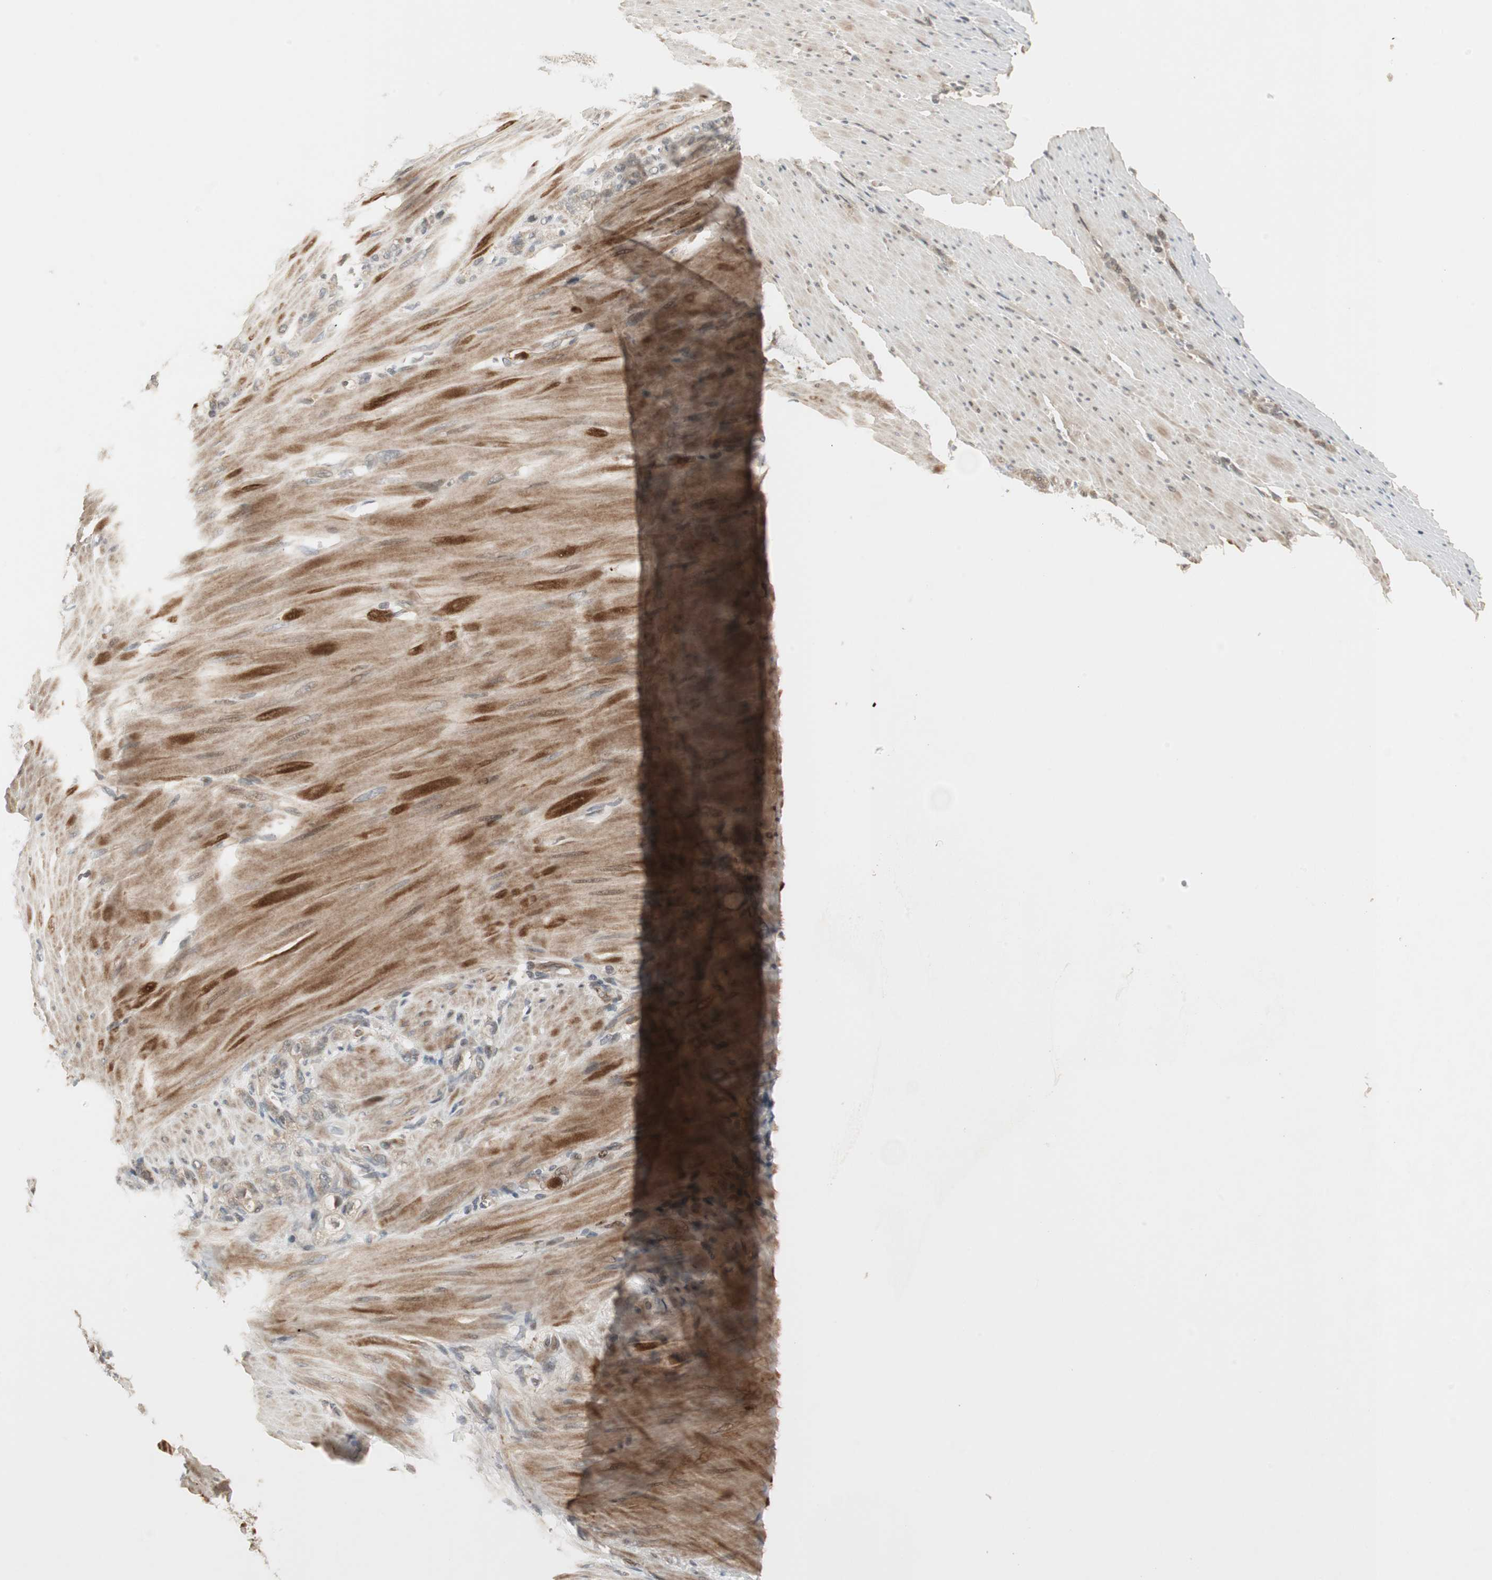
{"staining": {"intensity": "weak", "quantity": "<25%", "location": "cytoplasmic/membranous"}, "tissue": "stomach cancer", "cell_type": "Tumor cells", "image_type": "cancer", "snomed": [{"axis": "morphology", "description": "Adenocarcinoma, NOS"}, {"axis": "topography", "description": "Stomach"}], "caption": "The immunohistochemistry (IHC) photomicrograph has no significant staining in tumor cells of stomach cancer tissue.", "gene": "SNX4", "patient": {"sex": "male", "age": 82}}